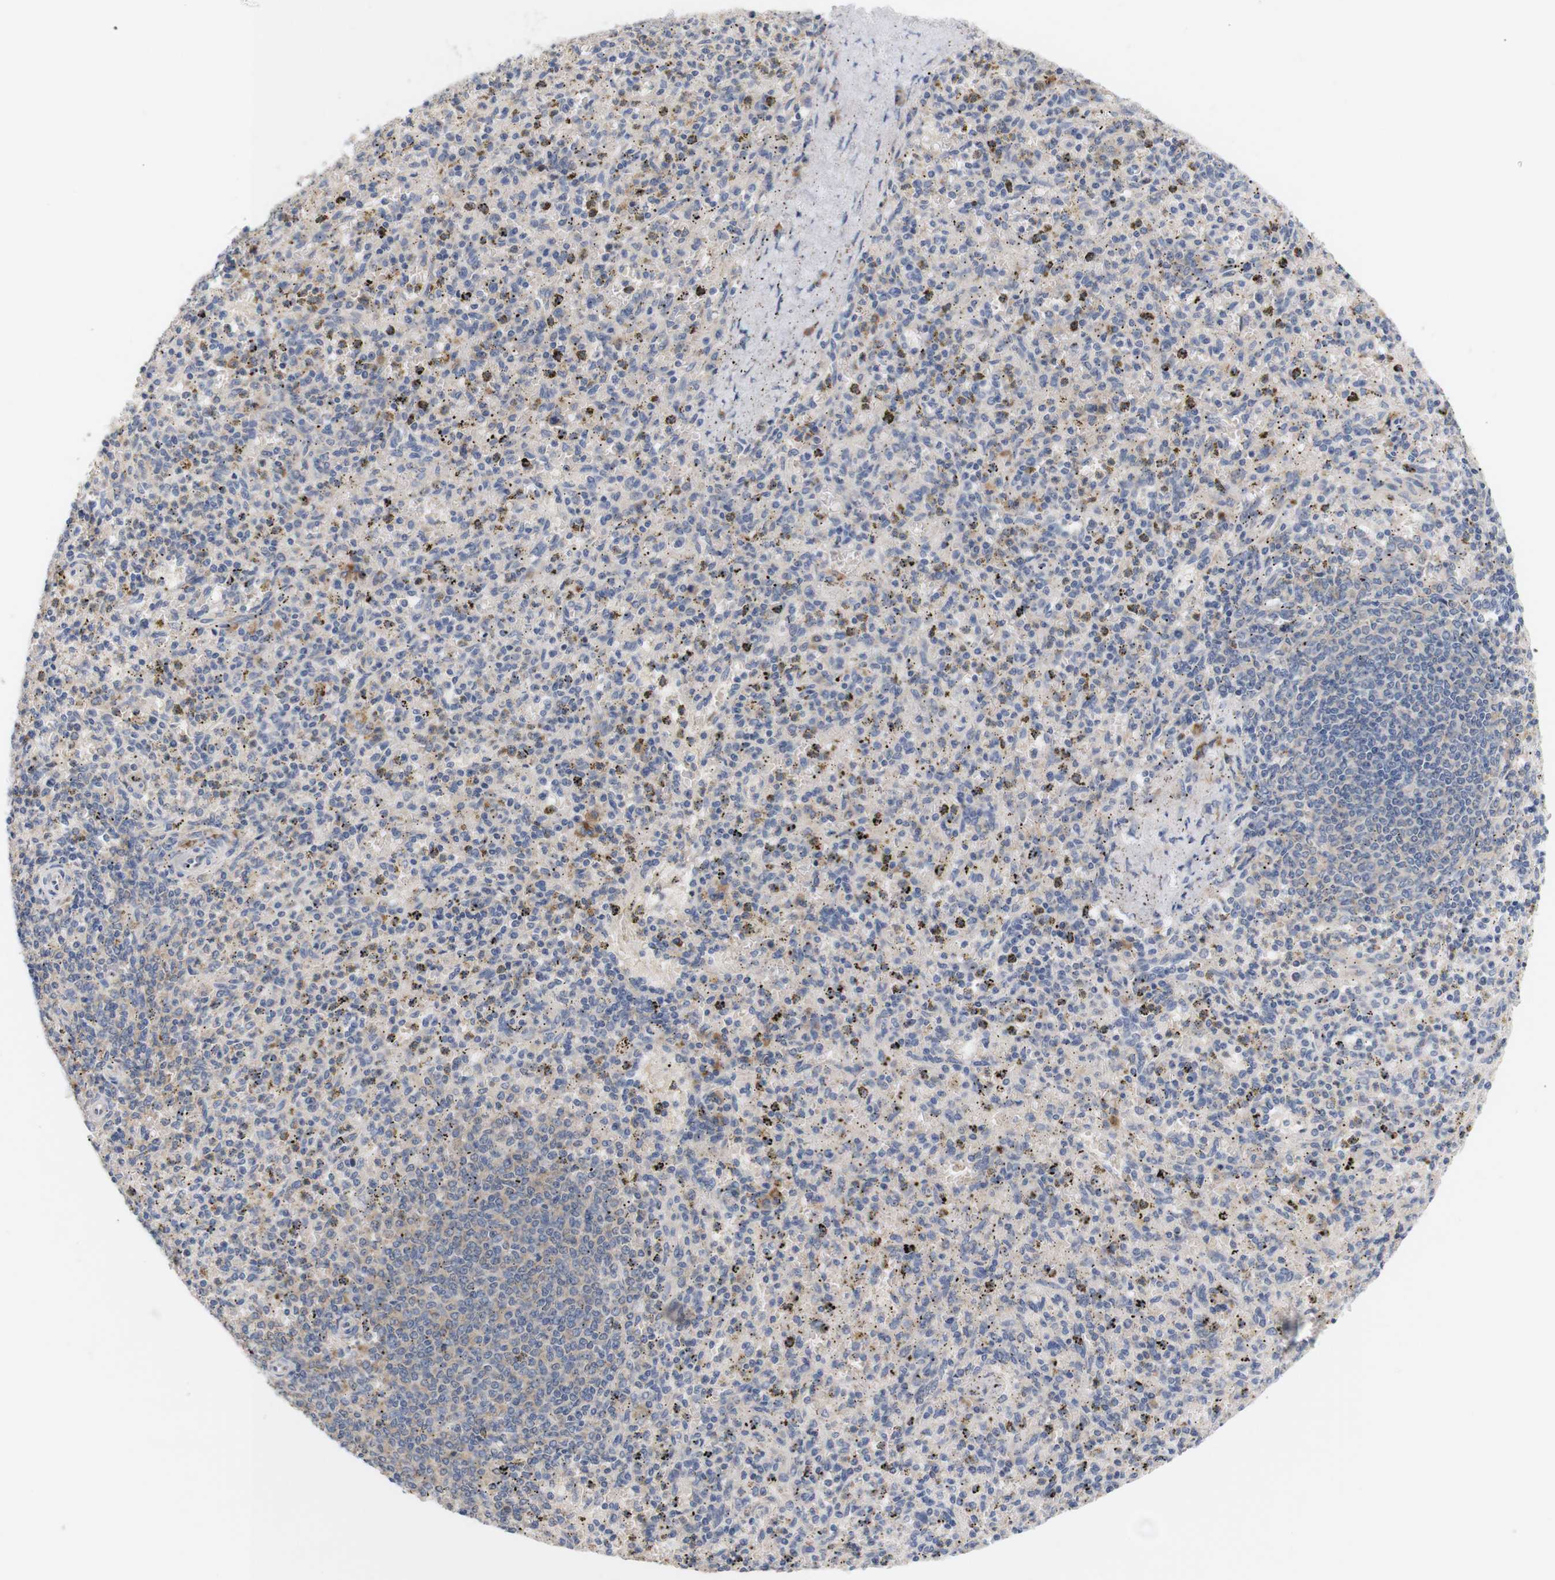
{"staining": {"intensity": "moderate", "quantity": "<25%", "location": "cytoplasmic/membranous"}, "tissue": "spleen", "cell_type": "Cells in red pulp", "image_type": "normal", "snomed": [{"axis": "morphology", "description": "Normal tissue, NOS"}, {"axis": "topography", "description": "Spleen"}], "caption": "The histopathology image shows a brown stain indicating the presence of a protein in the cytoplasmic/membranous of cells in red pulp in spleen. The protein of interest is stained brown, and the nuclei are stained in blue (DAB IHC with brightfield microscopy, high magnification).", "gene": "TRIM5", "patient": {"sex": "male", "age": 72}}